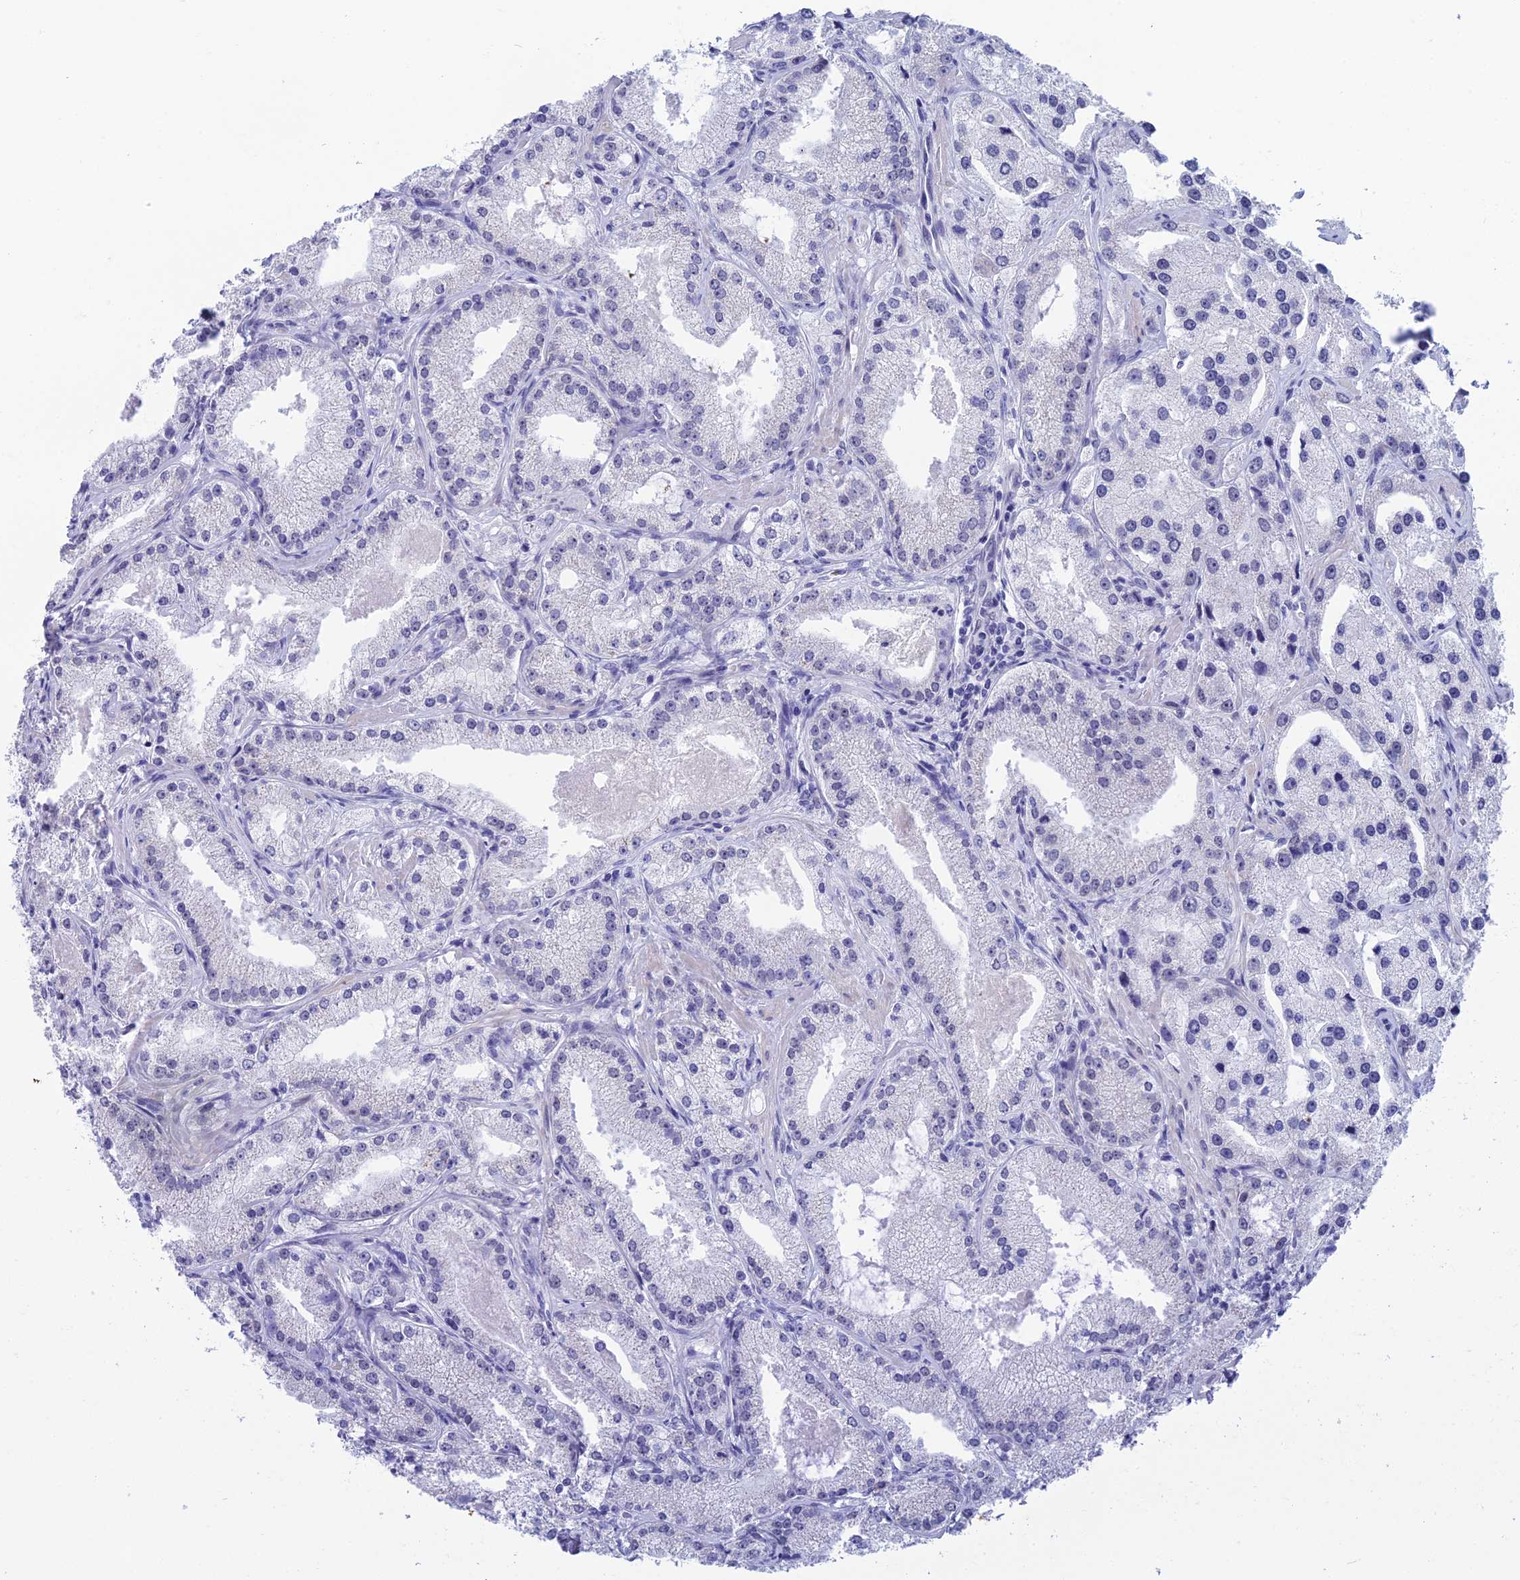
{"staining": {"intensity": "negative", "quantity": "none", "location": "none"}, "tissue": "prostate cancer", "cell_type": "Tumor cells", "image_type": "cancer", "snomed": [{"axis": "morphology", "description": "Adenocarcinoma, Low grade"}, {"axis": "topography", "description": "Prostate"}], "caption": "This is an immunohistochemistry (IHC) photomicrograph of human prostate cancer. There is no positivity in tumor cells.", "gene": "NABP2", "patient": {"sex": "male", "age": 69}}